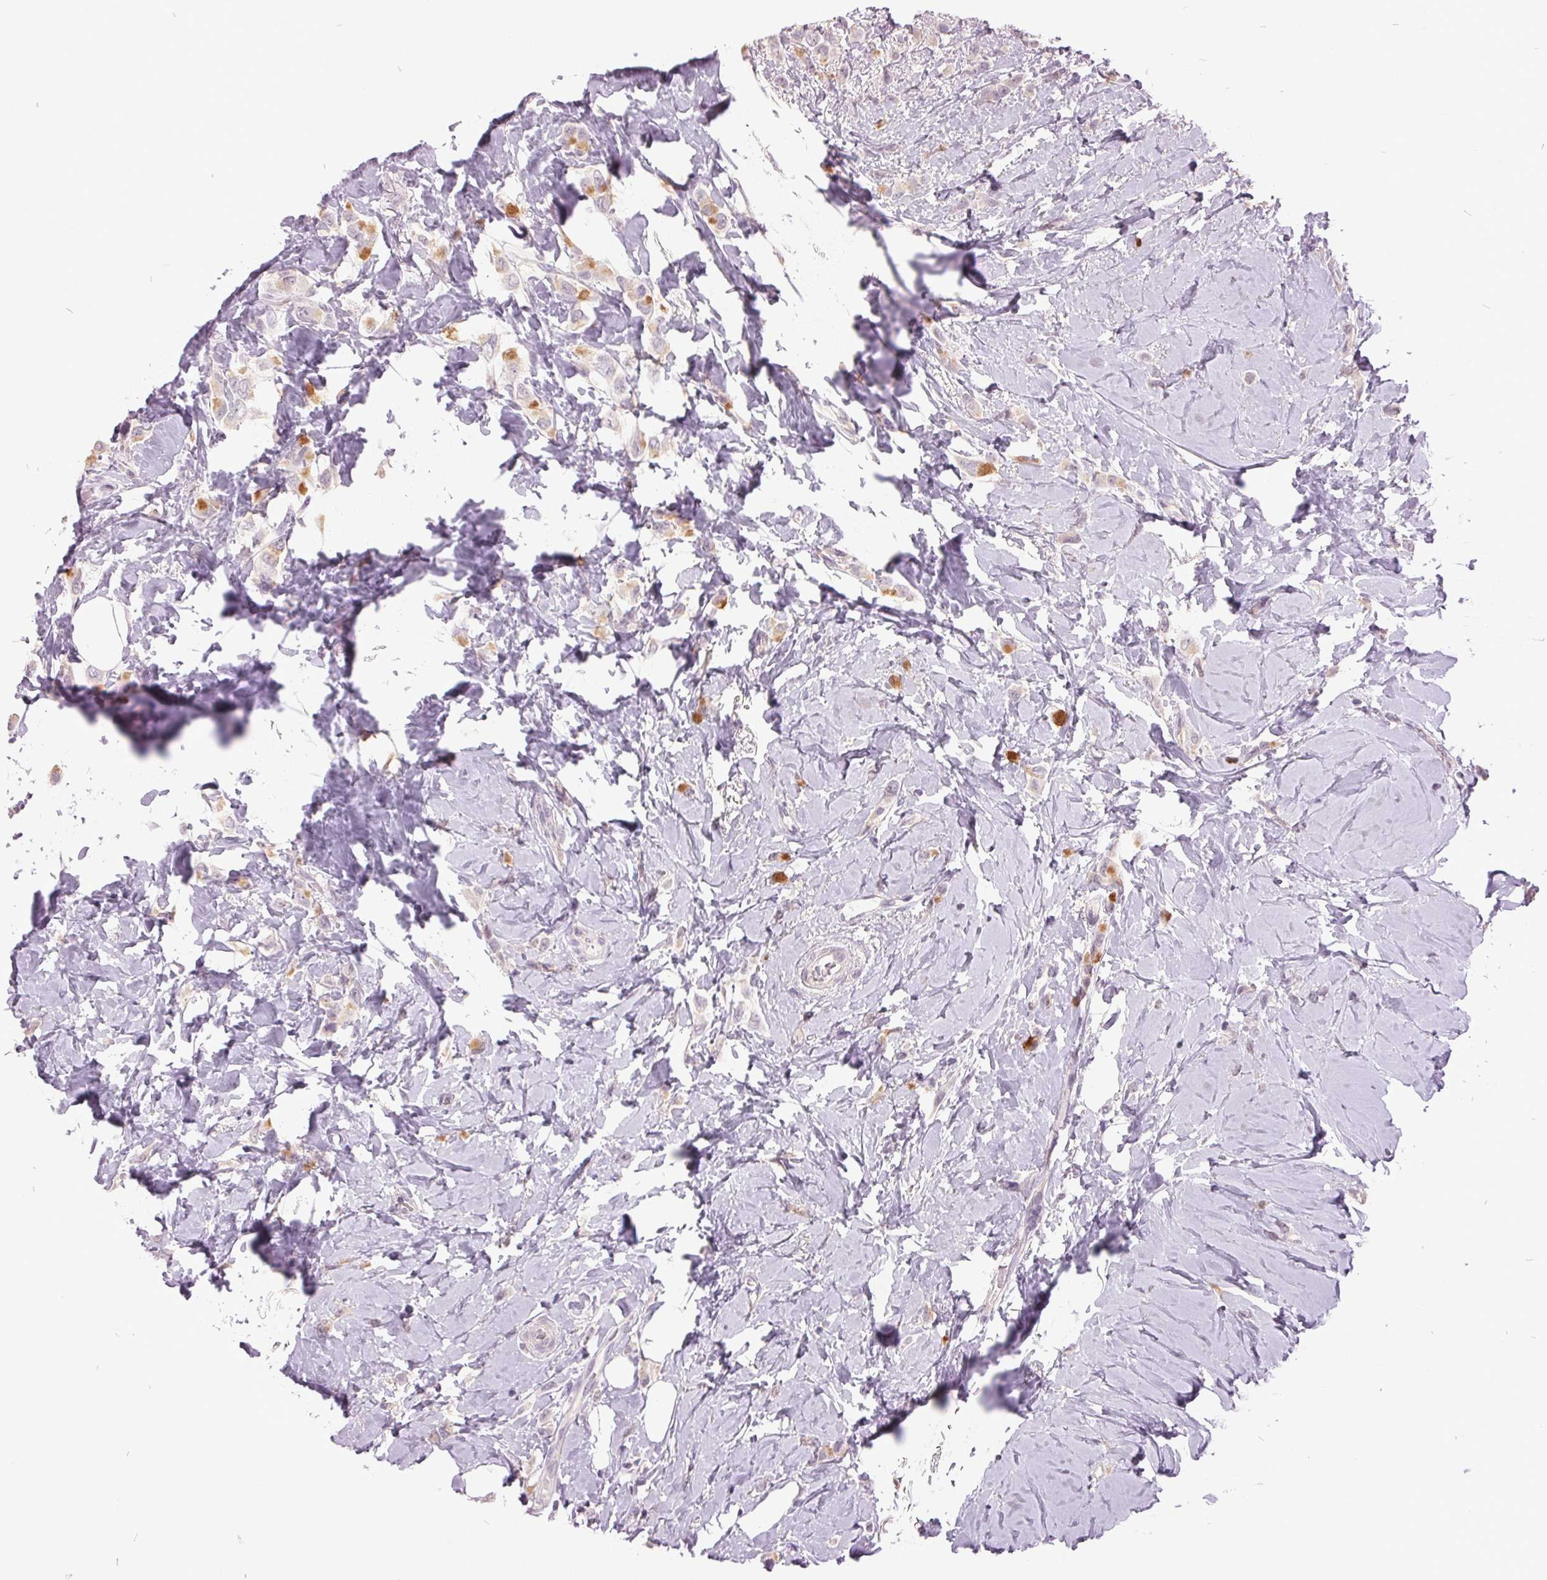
{"staining": {"intensity": "moderate", "quantity": "<25%", "location": "cytoplasmic/membranous"}, "tissue": "breast cancer", "cell_type": "Tumor cells", "image_type": "cancer", "snomed": [{"axis": "morphology", "description": "Lobular carcinoma"}, {"axis": "topography", "description": "Breast"}], "caption": "Breast cancer tissue shows moderate cytoplasmic/membranous expression in approximately <25% of tumor cells, visualized by immunohistochemistry.", "gene": "C2orf16", "patient": {"sex": "female", "age": 66}}